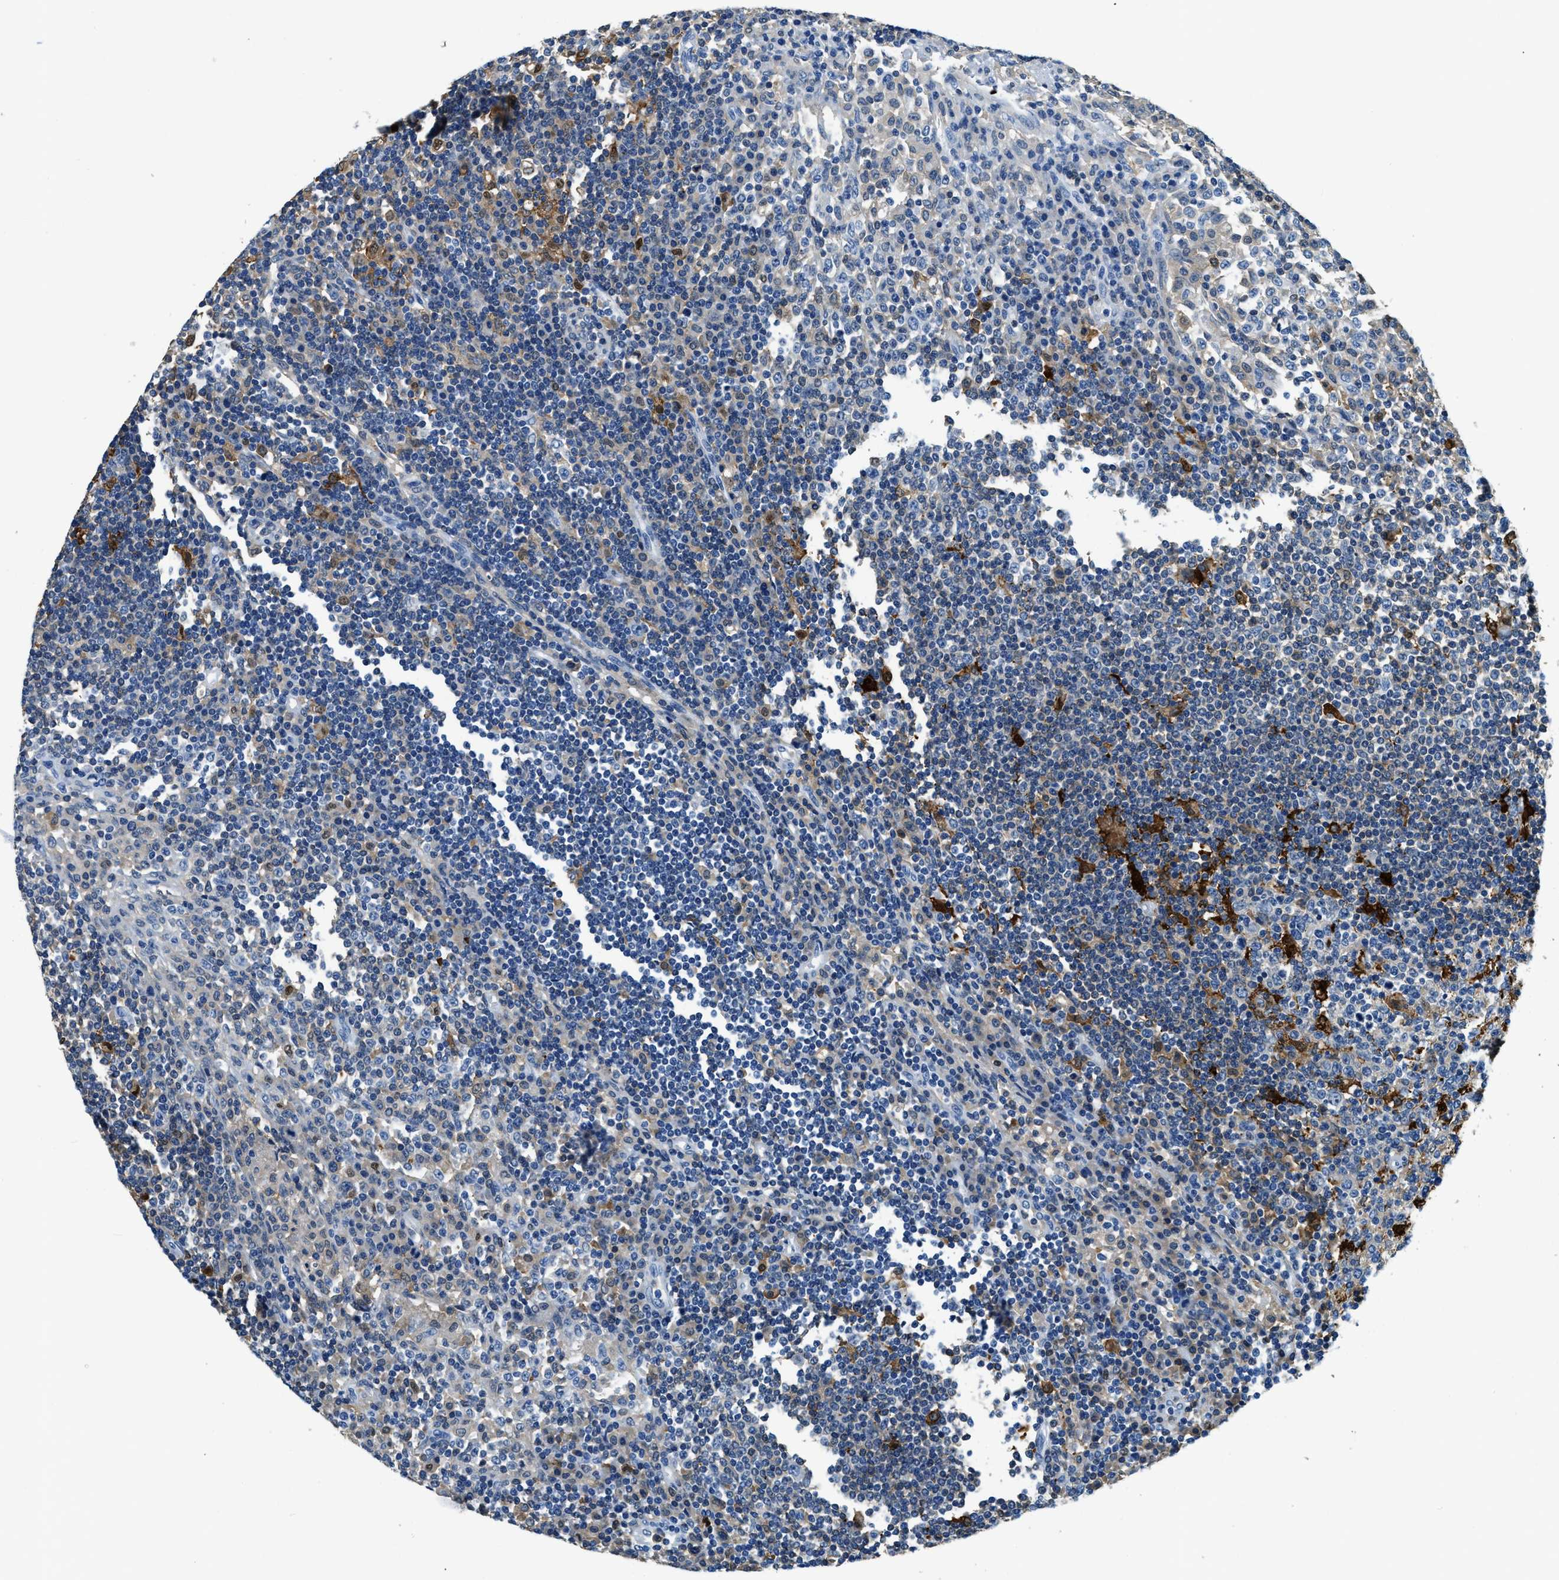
{"staining": {"intensity": "strong", "quantity": "<25%", "location": "cytoplasmic/membranous"}, "tissue": "lymph node", "cell_type": "Germinal center cells", "image_type": "normal", "snomed": [{"axis": "morphology", "description": "Normal tissue, NOS"}, {"axis": "topography", "description": "Lymph node"}], "caption": "The histopathology image demonstrates staining of unremarkable lymph node, revealing strong cytoplasmic/membranous protein expression (brown color) within germinal center cells. The staining was performed using DAB to visualize the protein expression in brown, while the nuclei were stained in blue with hematoxylin (Magnification: 20x).", "gene": "CAPG", "patient": {"sex": "female", "age": 53}}